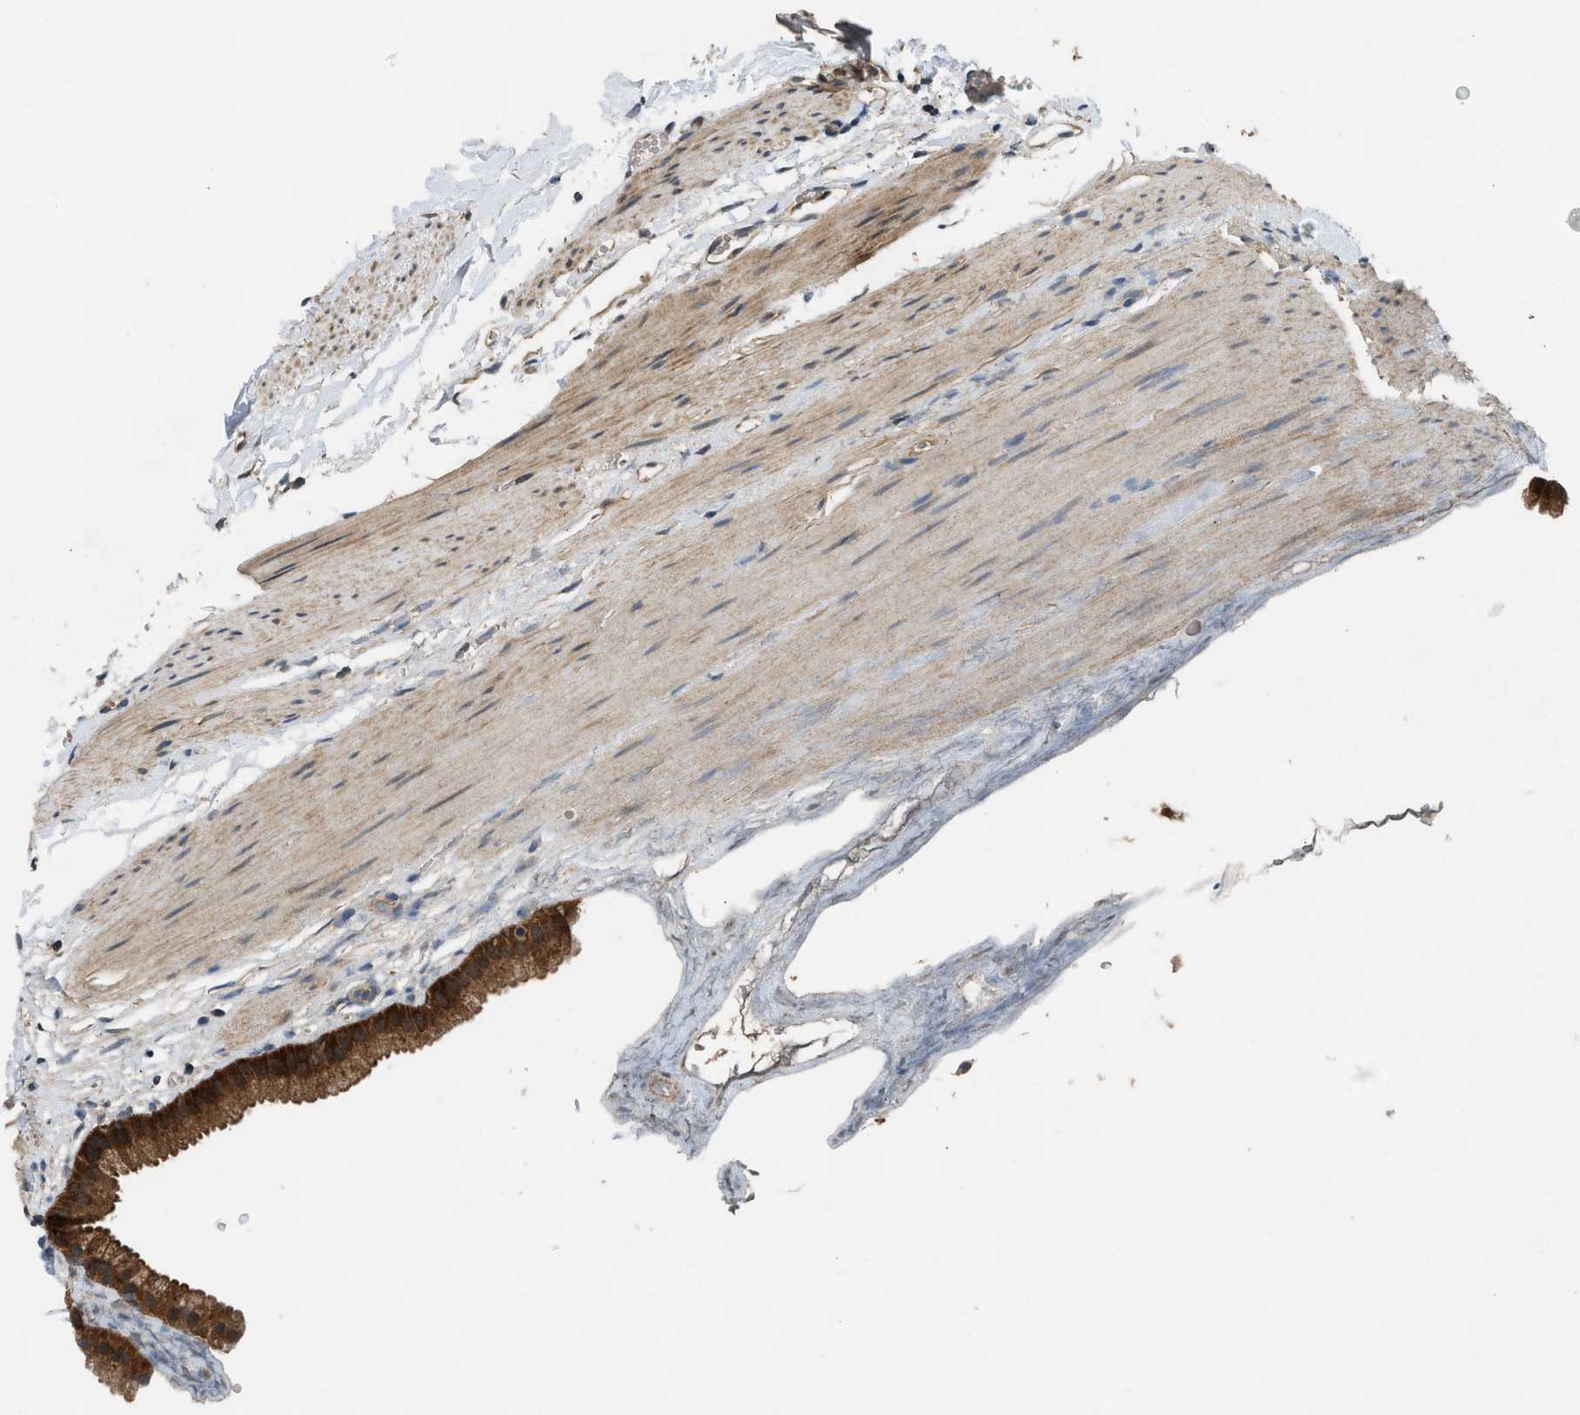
{"staining": {"intensity": "strong", "quantity": ">75%", "location": "cytoplasmic/membranous"}, "tissue": "gallbladder", "cell_type": "Glandular cells", "image_type": "normal", "snomed": [{"axis": "morphology", "description": "Normal tissue, NOS"}, {"axis": "topography", "description": "Gallbladder"}], "caption": "Immunohistochemical staining of unremarkable gallbladder displays high levels of strong cytoplasmic/membranous positivity in about >75% of glandular cells.", "gene": "OXSR1", "patient": {"sex": "female", "age": 64}}